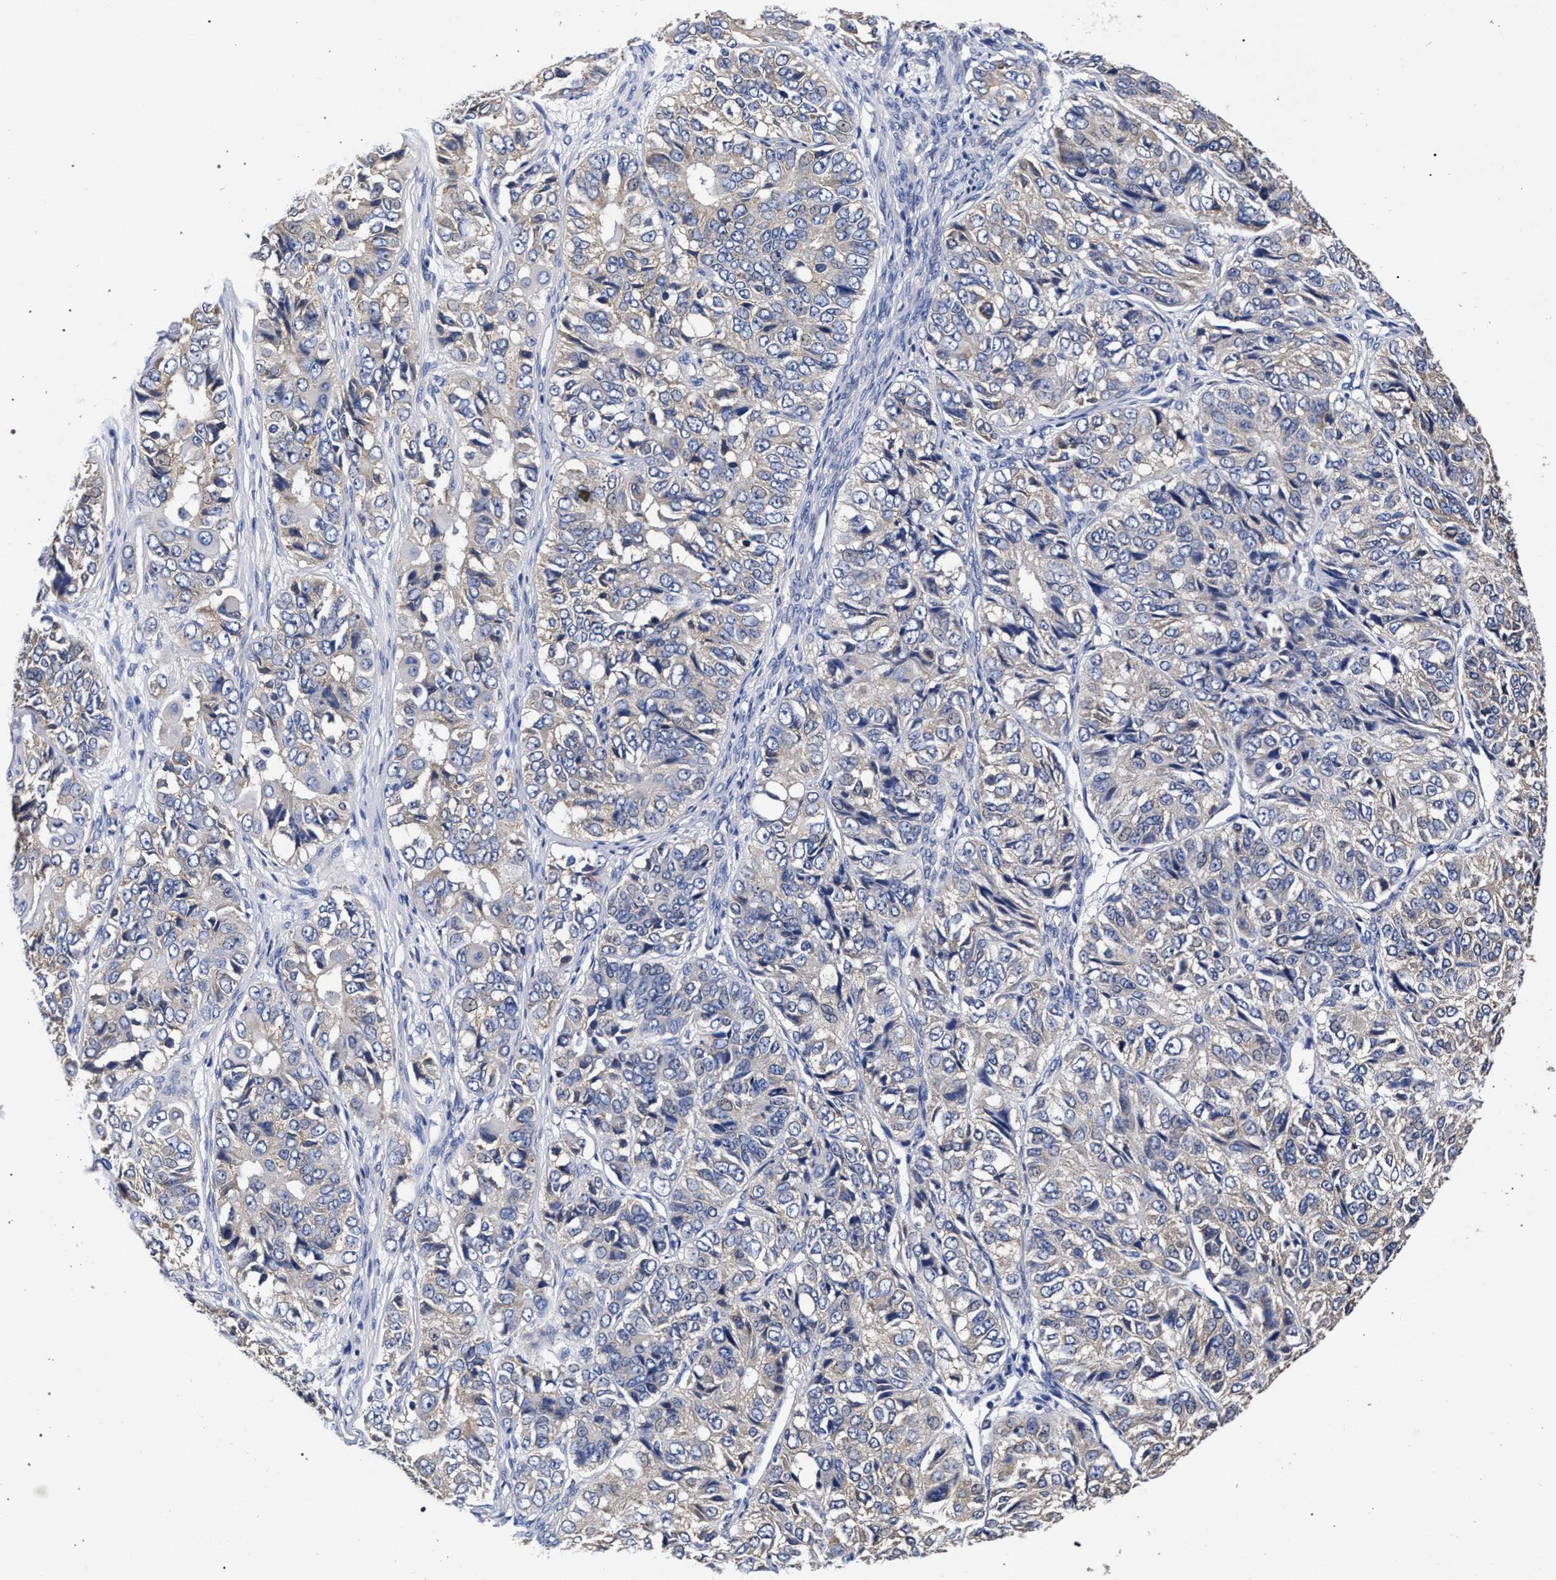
{"staining": {"intensity": "weak", "quantity": "<25%", "location": "cytoplasmic/membranous"}, "tissue": "ovarian cancer", "cell_type": "Tumor cells", "image_type": "cancer", "snomed": [{"axis": "morphology", "description": "Carcinoma, endometroid"}, {"axis": "topography", "description": "Ovary"}], "caption": "Tumor cells show no significant protein staining in ovarian cancer.", "gene": "CFAP95", "patient": {"sex": "female", "age": 51}}